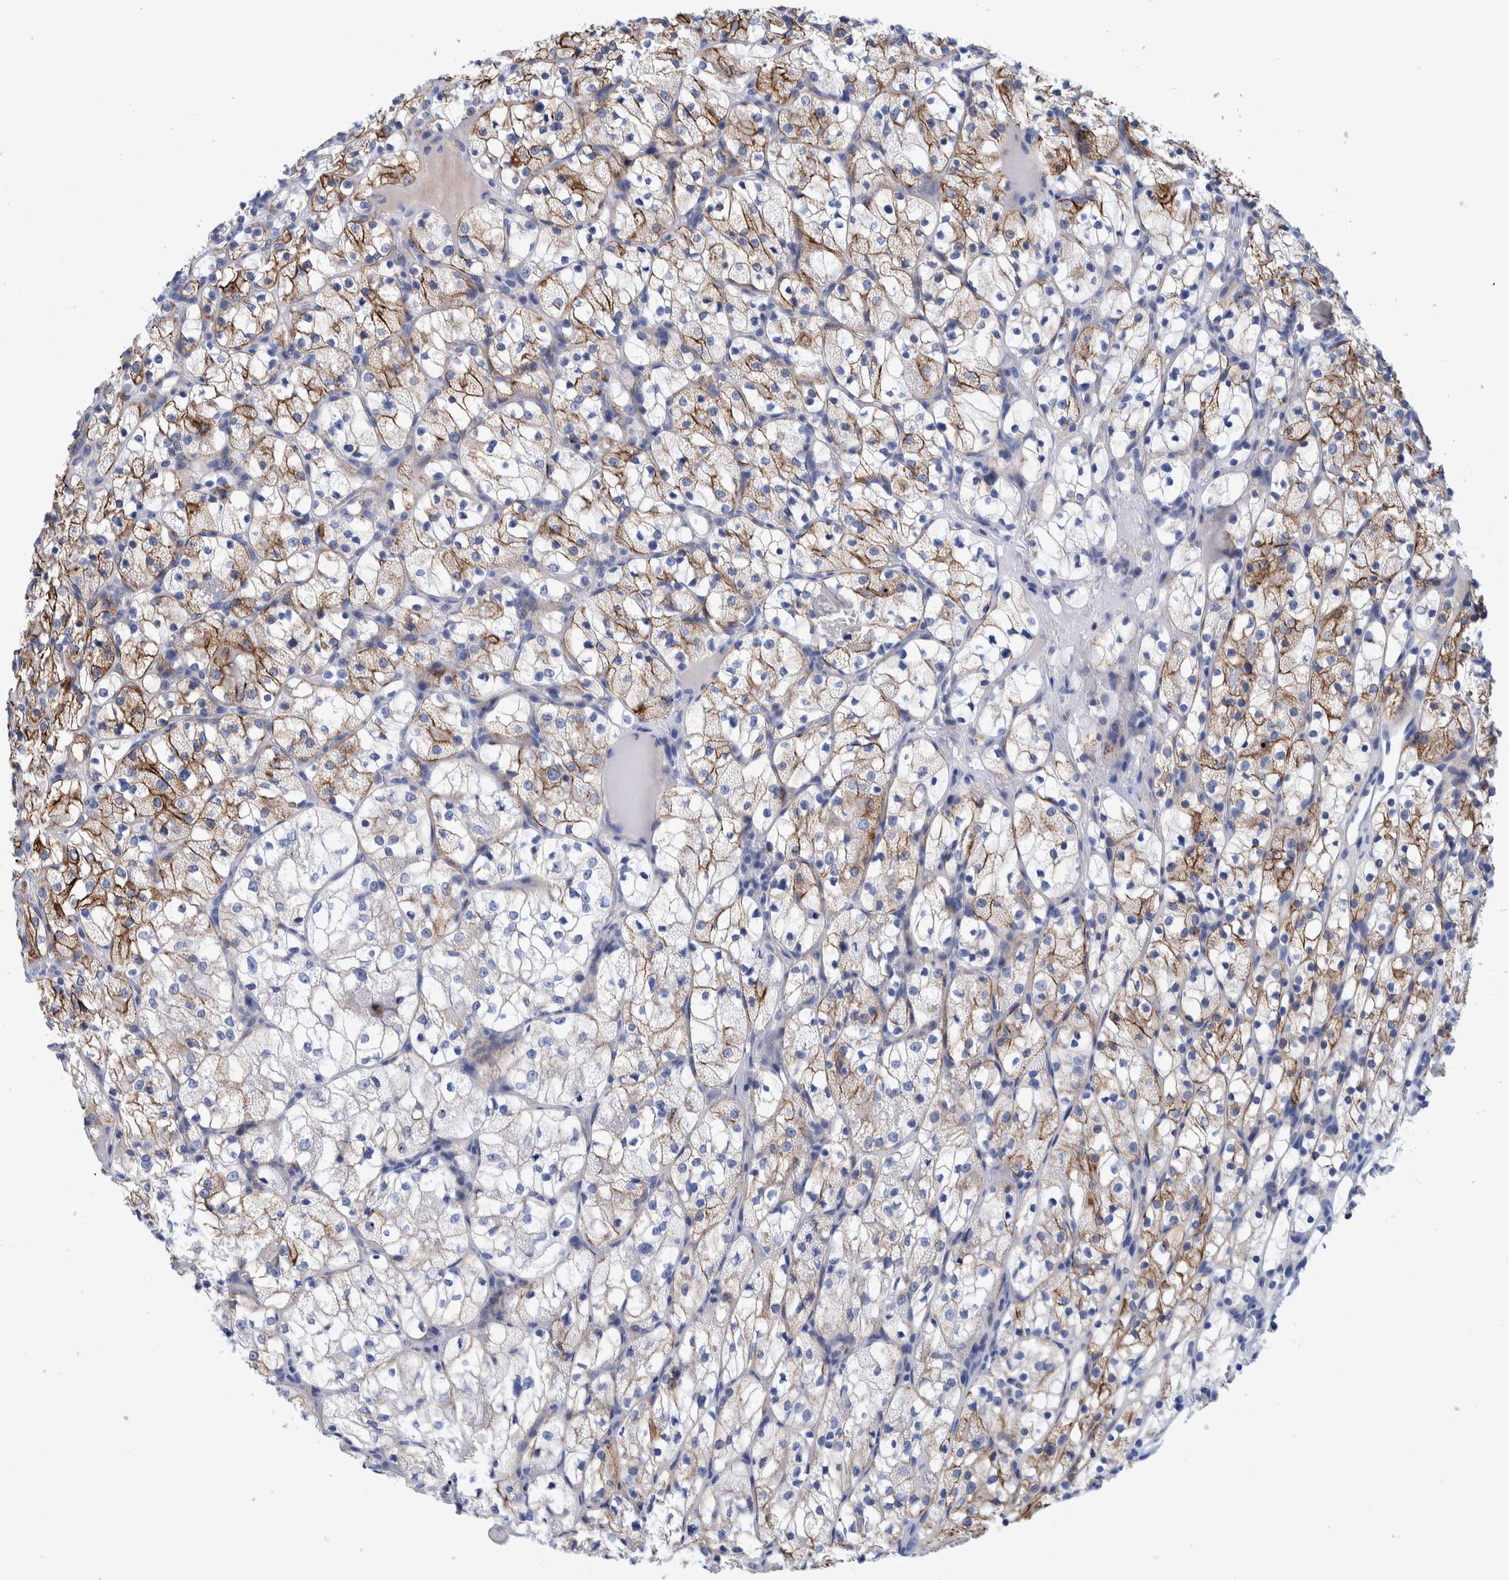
{"staining": {"intensity": "moderate", "quantity": ">75%", "location": "cytoplasmic/membranous"}, "tissue": "renal cancer", "cell_type": "Tumor cells", "image_type": "cancer", "snomed": [{"axis": "morphology", "description": "Adenocarcinoma, NOS"}, {"axis": "topography", "description": "Kidney"}], "caption": "Immunohistochemical staining of adenocarcinoma (renal) exhibits medium levels of moderate cytoplasmic/membranous expression in about >75% of tumor cells.", "gene": "MKS1", "patient": {"sex": "female", "age": 69}}